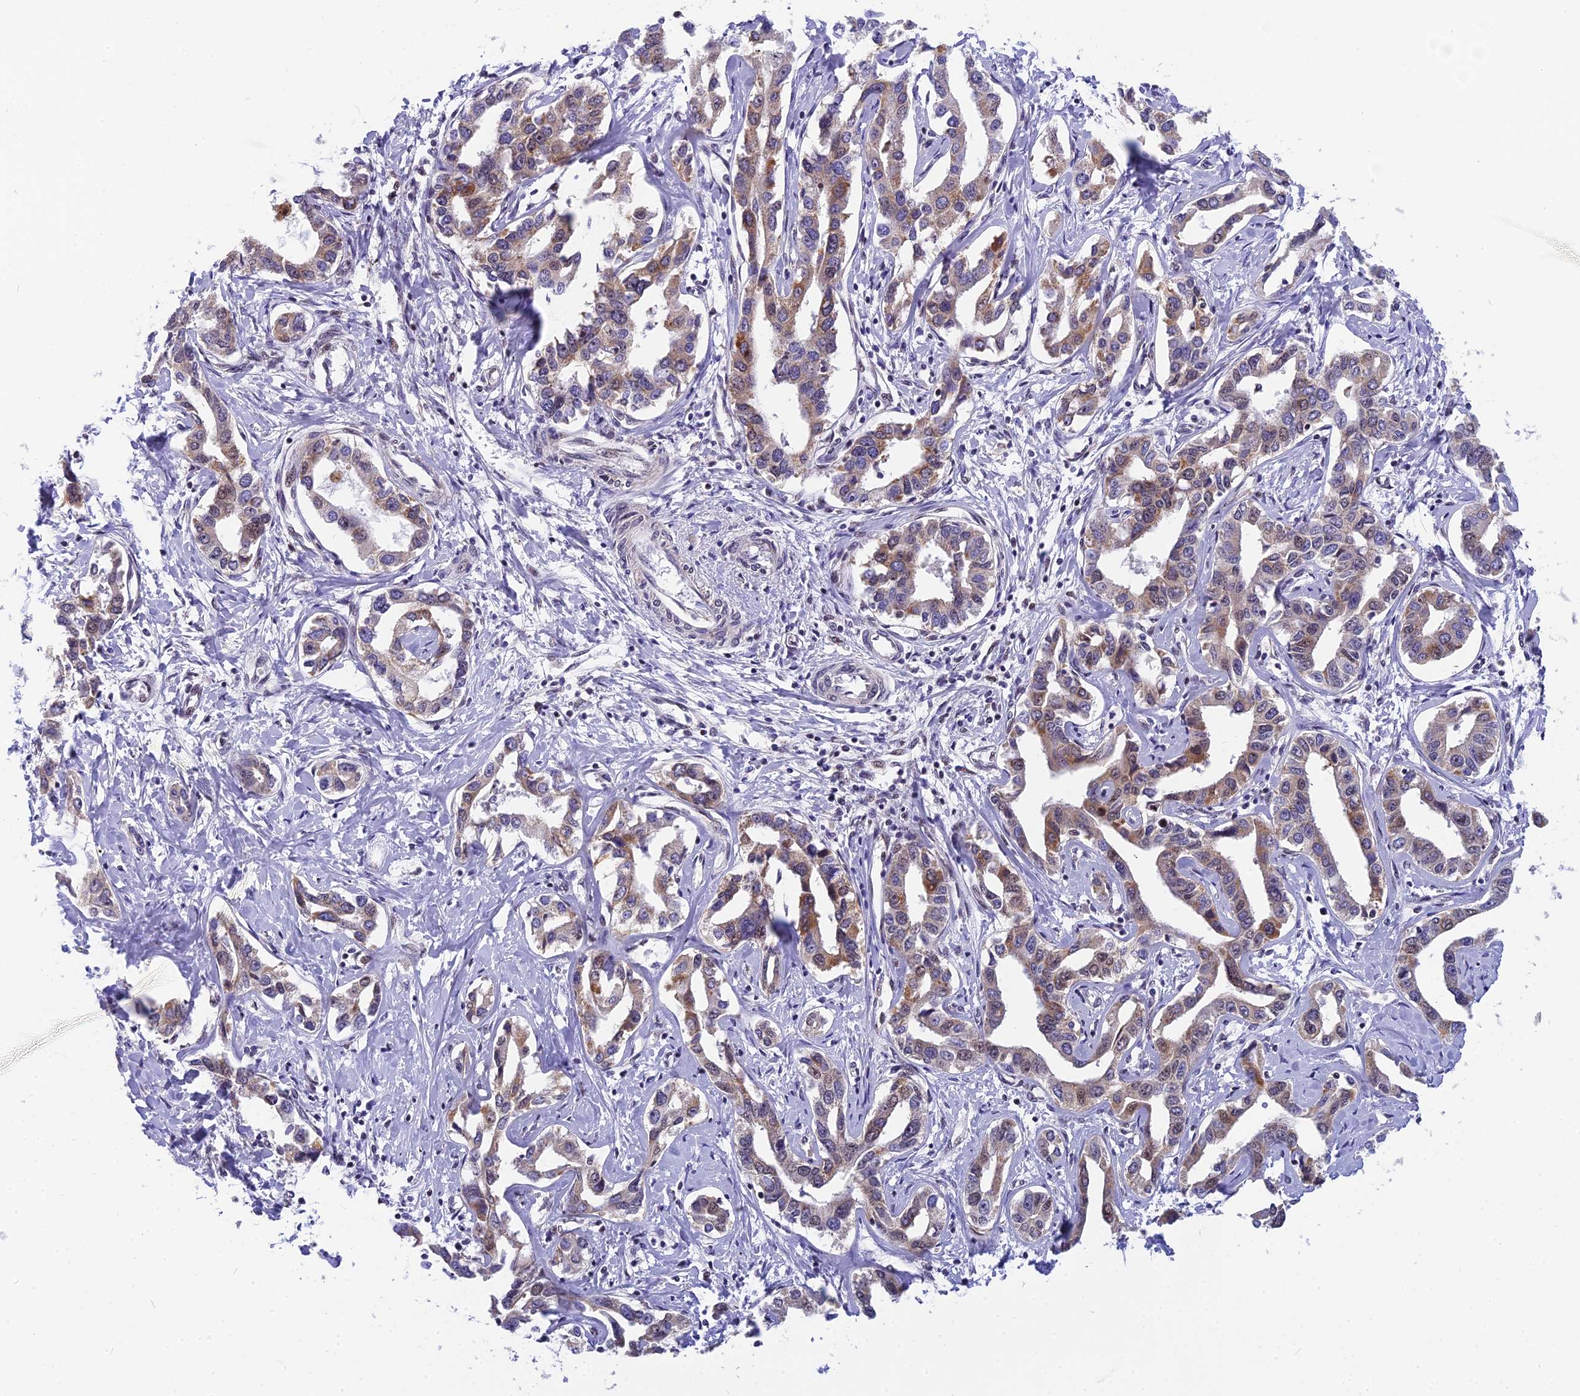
{"staining": {"intensity": "moderate", "quantity": "25%-75%", "location": "cytoplasmic/membranous"}, "tissue": "liver cancer", "cell_type": "Tumor cells", "image_type": "cancer", "snomed": [{"axis": "morphology", "description": "Cholangiocarcinoma"}, {"axis": "topography", "description": "Liver"}], "caption": "There is medium levels of moderate cytoplasmic/membranous positivity in tumor cells of cholangiocarcinoma (liver), as demonstrated by immunohistochemical staining (brown color).", "gene": "CMC1", "patient": {"sex": "male", "age": 59}}